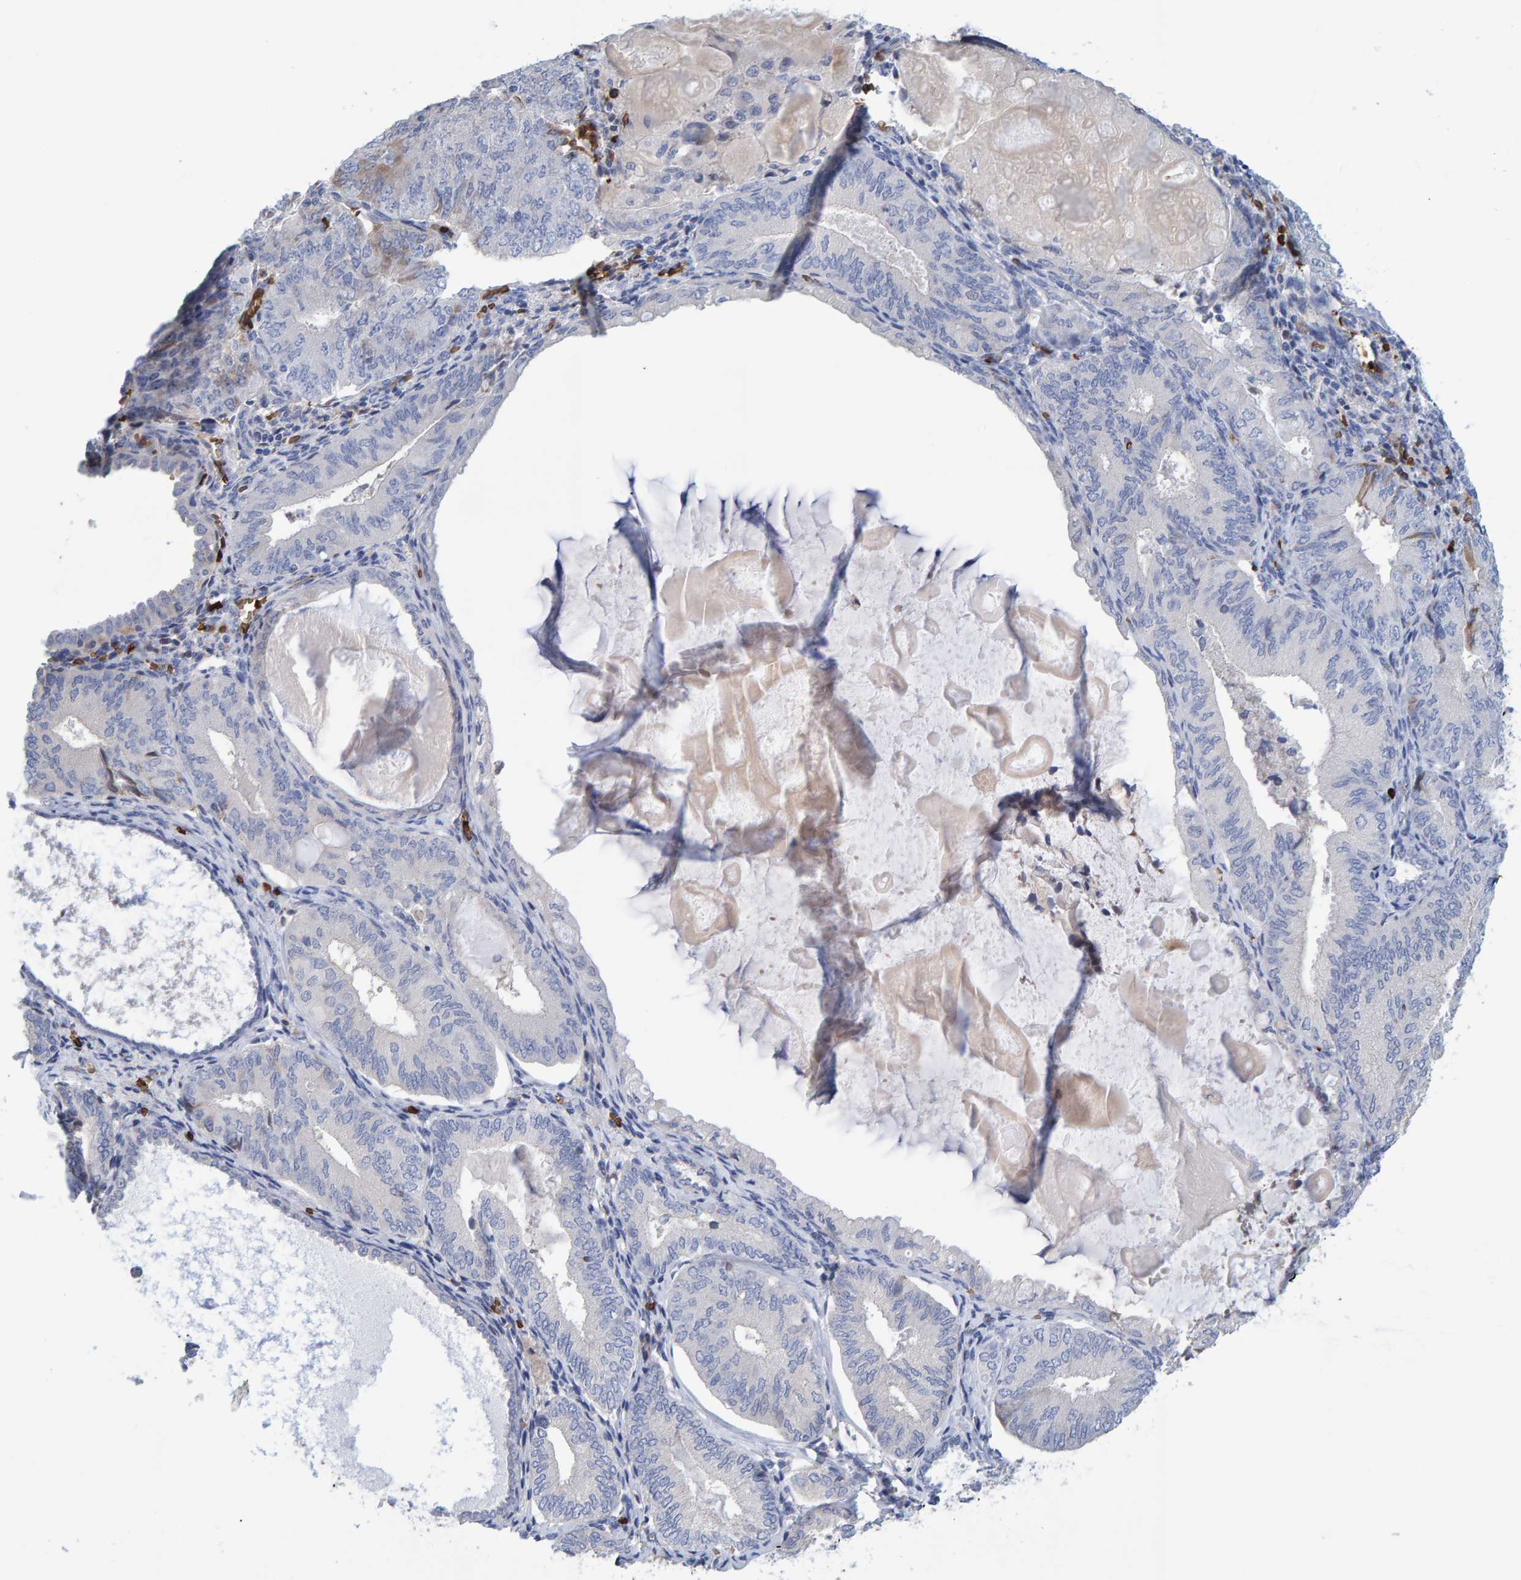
{"staining": {"intensity": "negative", "quantity": "none", "location": "none"}, "tissue": "endometrial cancer", "cell_type": "Tumor cells", "image_type": "cancer", "snomed": [{"axis": "morphology", "description": "Adenocarcinoma, NOS"}, {"axis": "topography", "description": "Endometrium"}], "caption": "A photomicrograph of human endometrial cancer is negative for staining in tumor cells. (Stains: DAB immunohistochemistry with hematoxylin counter stain, Microscopy: brightfield microscopy at high magnification).", "gene": "VPS9D1", "patient": {"sex": "female", "age": 81}}